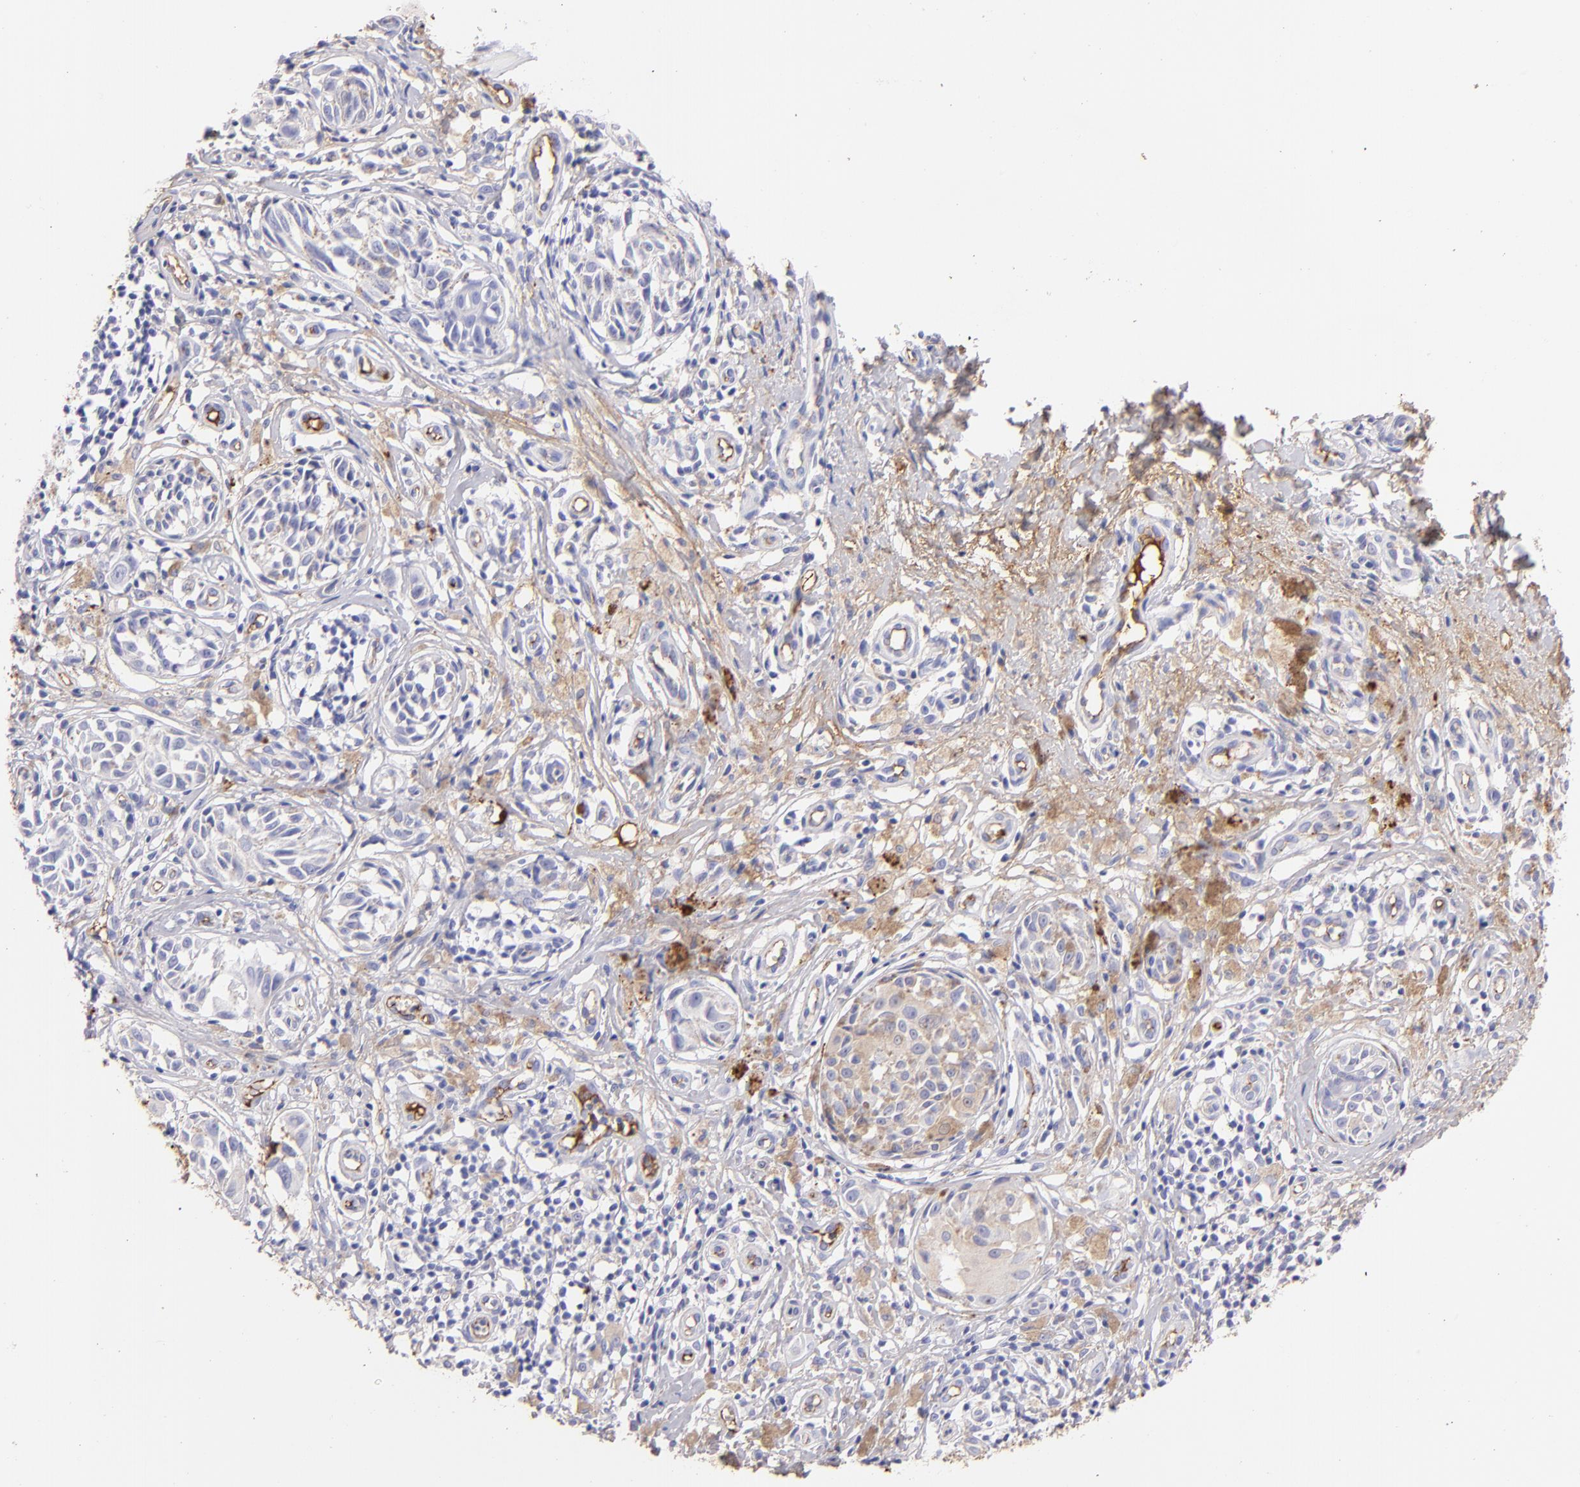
{"staining": {"intensity": "negative", "quantity": "none", "location": "none"}, "tissue": "melanoma", "cell_type": "Tumor cells", "image_type": "cancer", "snomed": [{"axis": "morphology", "description": "Malignant melanoma, NOS"}, {"axis": "topography", "description": "Skin"}], "caption": "Tumor cells are negative for protein expression in human malignant melanoma.", "gene": "FGB", "patient": {"sex": "male", "age": 67}}